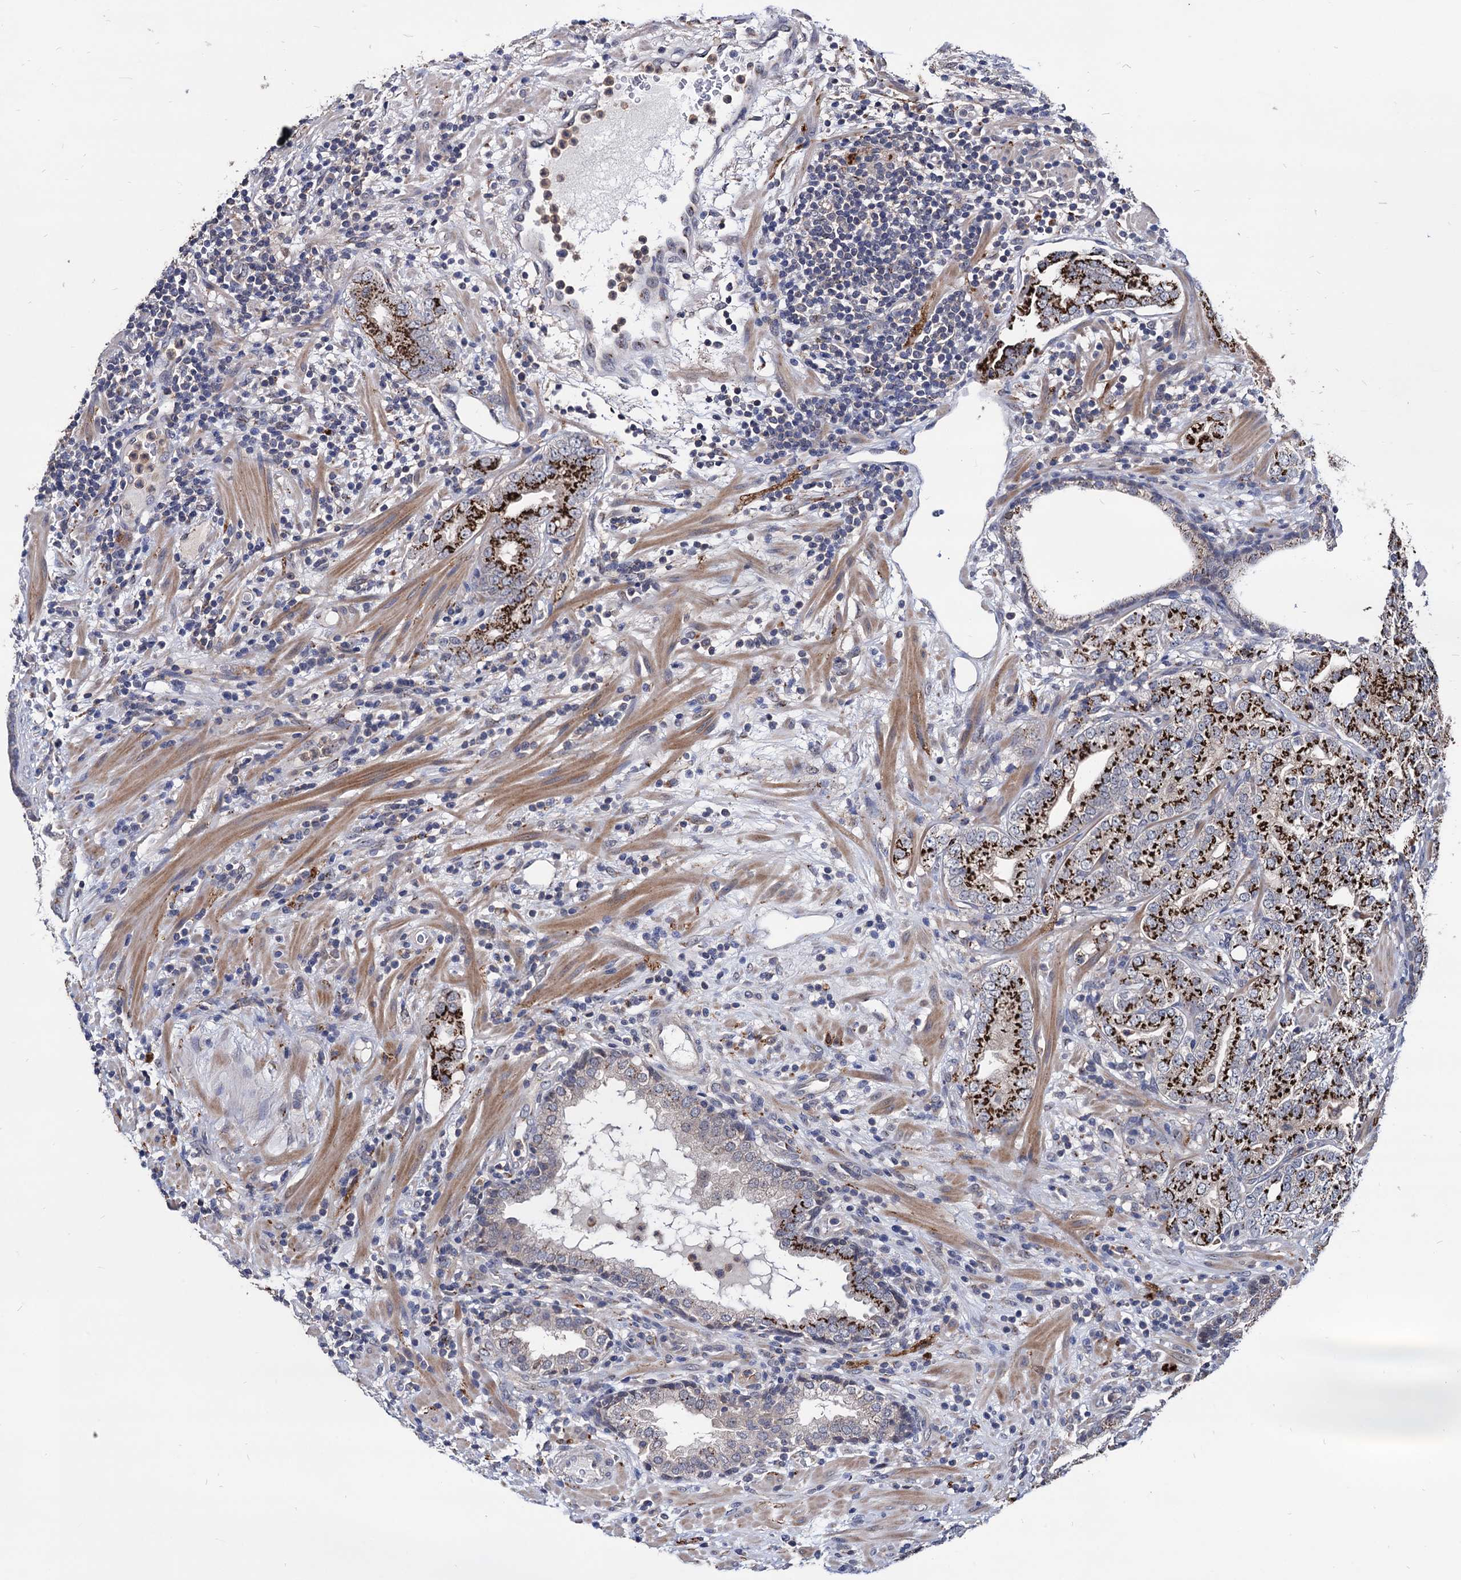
{"staining": {"intensity": "strong", "quantity": ">75%", "location": "cytoplasmic/membranous"}, "tissue": "prostate cancer", "cell_type": "Tumor cells", "image_type": "cancer", "snomed": [{"axis": "morphology", "description": "Adenocarcinoma, High grade"}, {"axis": "topography", "description": "Prostate"}], "caption": "About >75% of tumor cells in prostate cancer (high-grade adenocarcinoma) exhibit strong cytoplasmic/membranous protein positivity as visualized by brown immunohistochemical staining.", "gene": "ESD", "patient": {"sex": "male", "age": 64}}